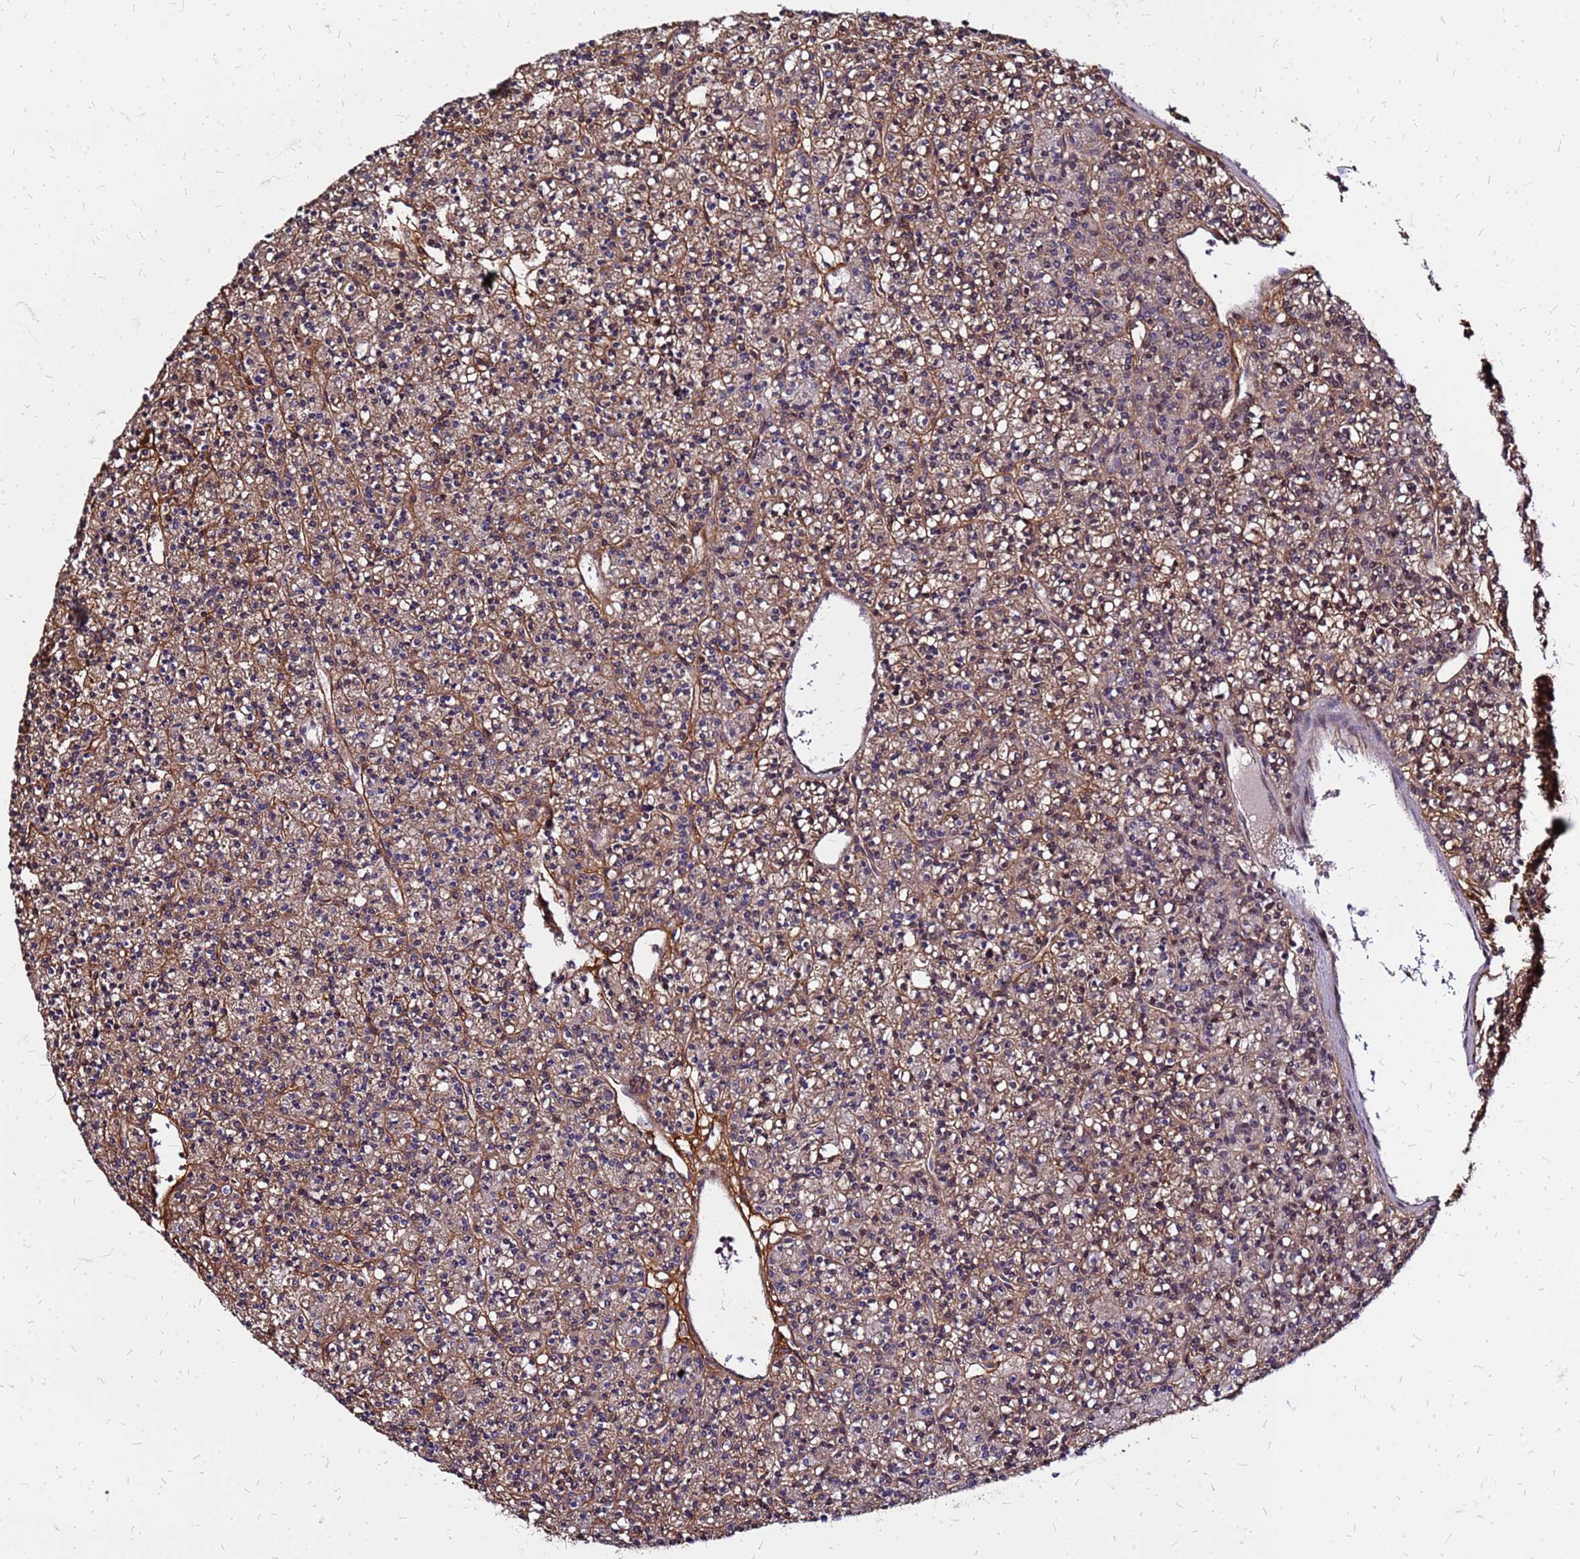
{"staining": {"intensity": "weak", "quantity": ">75%", "location": "cytoplasmic/membranous"}, "tissue": "parathyroid gland", "cell_type": "Glandular cells", "image_type": "normal", "snomed": [{"axis": "morphology", "description": "Normal tissue, NOS"}, {"axis": "topography", "description": "Parathyroid gland"}], "caption": "Immunohistochemistry image of unremarkable parathyroid gland: parathyroid gland stained using IHC demonstrates low levels of weak protein expression localized specifically in the cytoplasmic/membranous of glandular cells, appearing as a cytoplasmic/membranous brown color.", "gene": "CYBC1", "patient": {"sex": "female", "age": 45}}